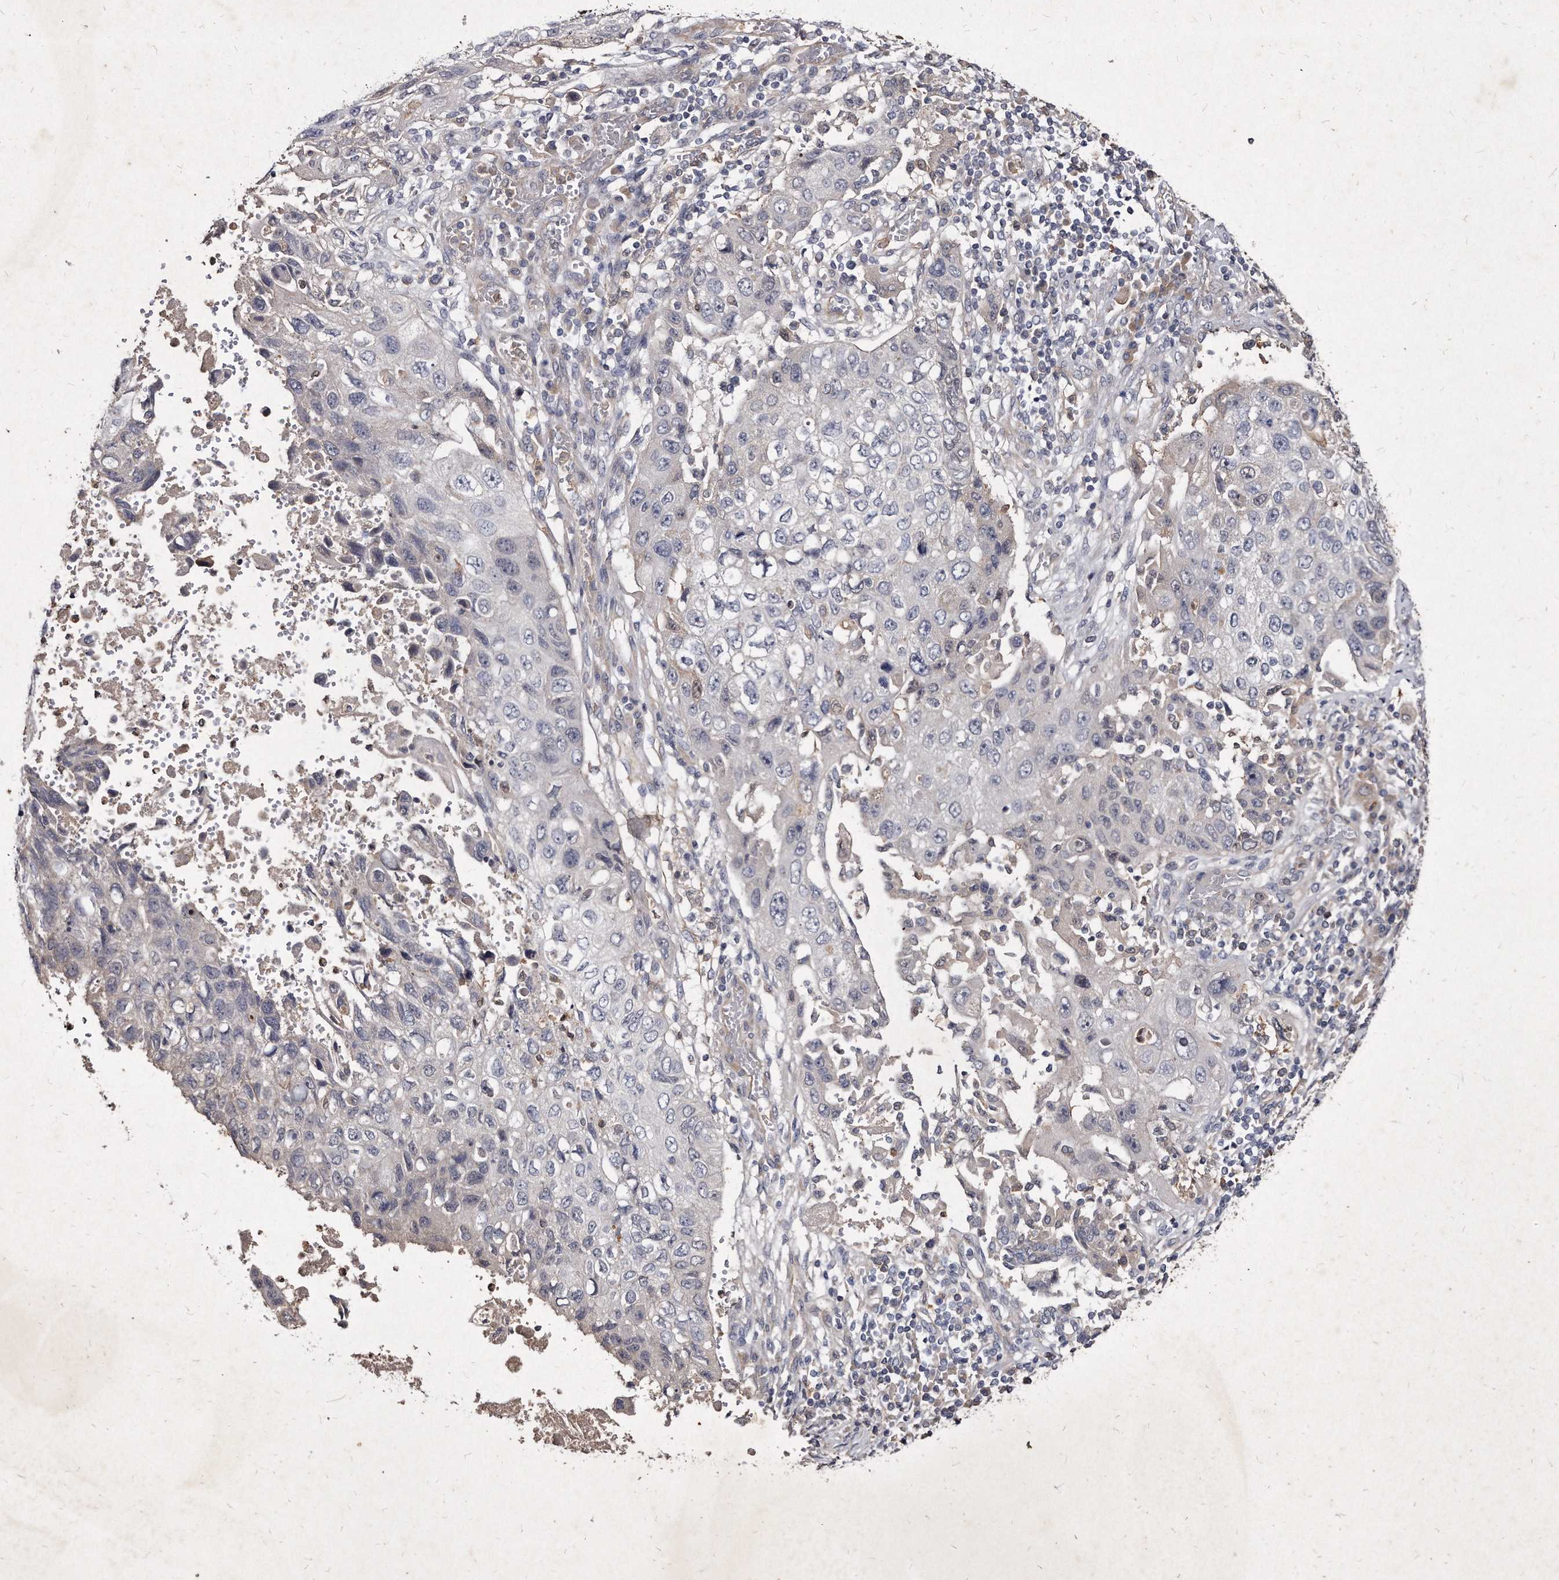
{"staining": {"intensity": "negative", "quantity": "none", "location": "none"}, "tissue": "lung cancer", "cell_type": "Tumor cells", "image_type": "cancer", "snomed": [{"axis": "morphology", "description": "Squamous cell carcinoma, NOS"}, {"axis": "topography", "description": "Lung"}], "caption": "This photomicrograph is of lung cancer stained with IHC to label a protein in brown with the nuclei are counter-stained blue. There is no staining in tumor cells. (IHC, brightfield microscopy, high magnification).", "gene": "KLHDC3", "patient": {"sex": "male", "age": 61}}